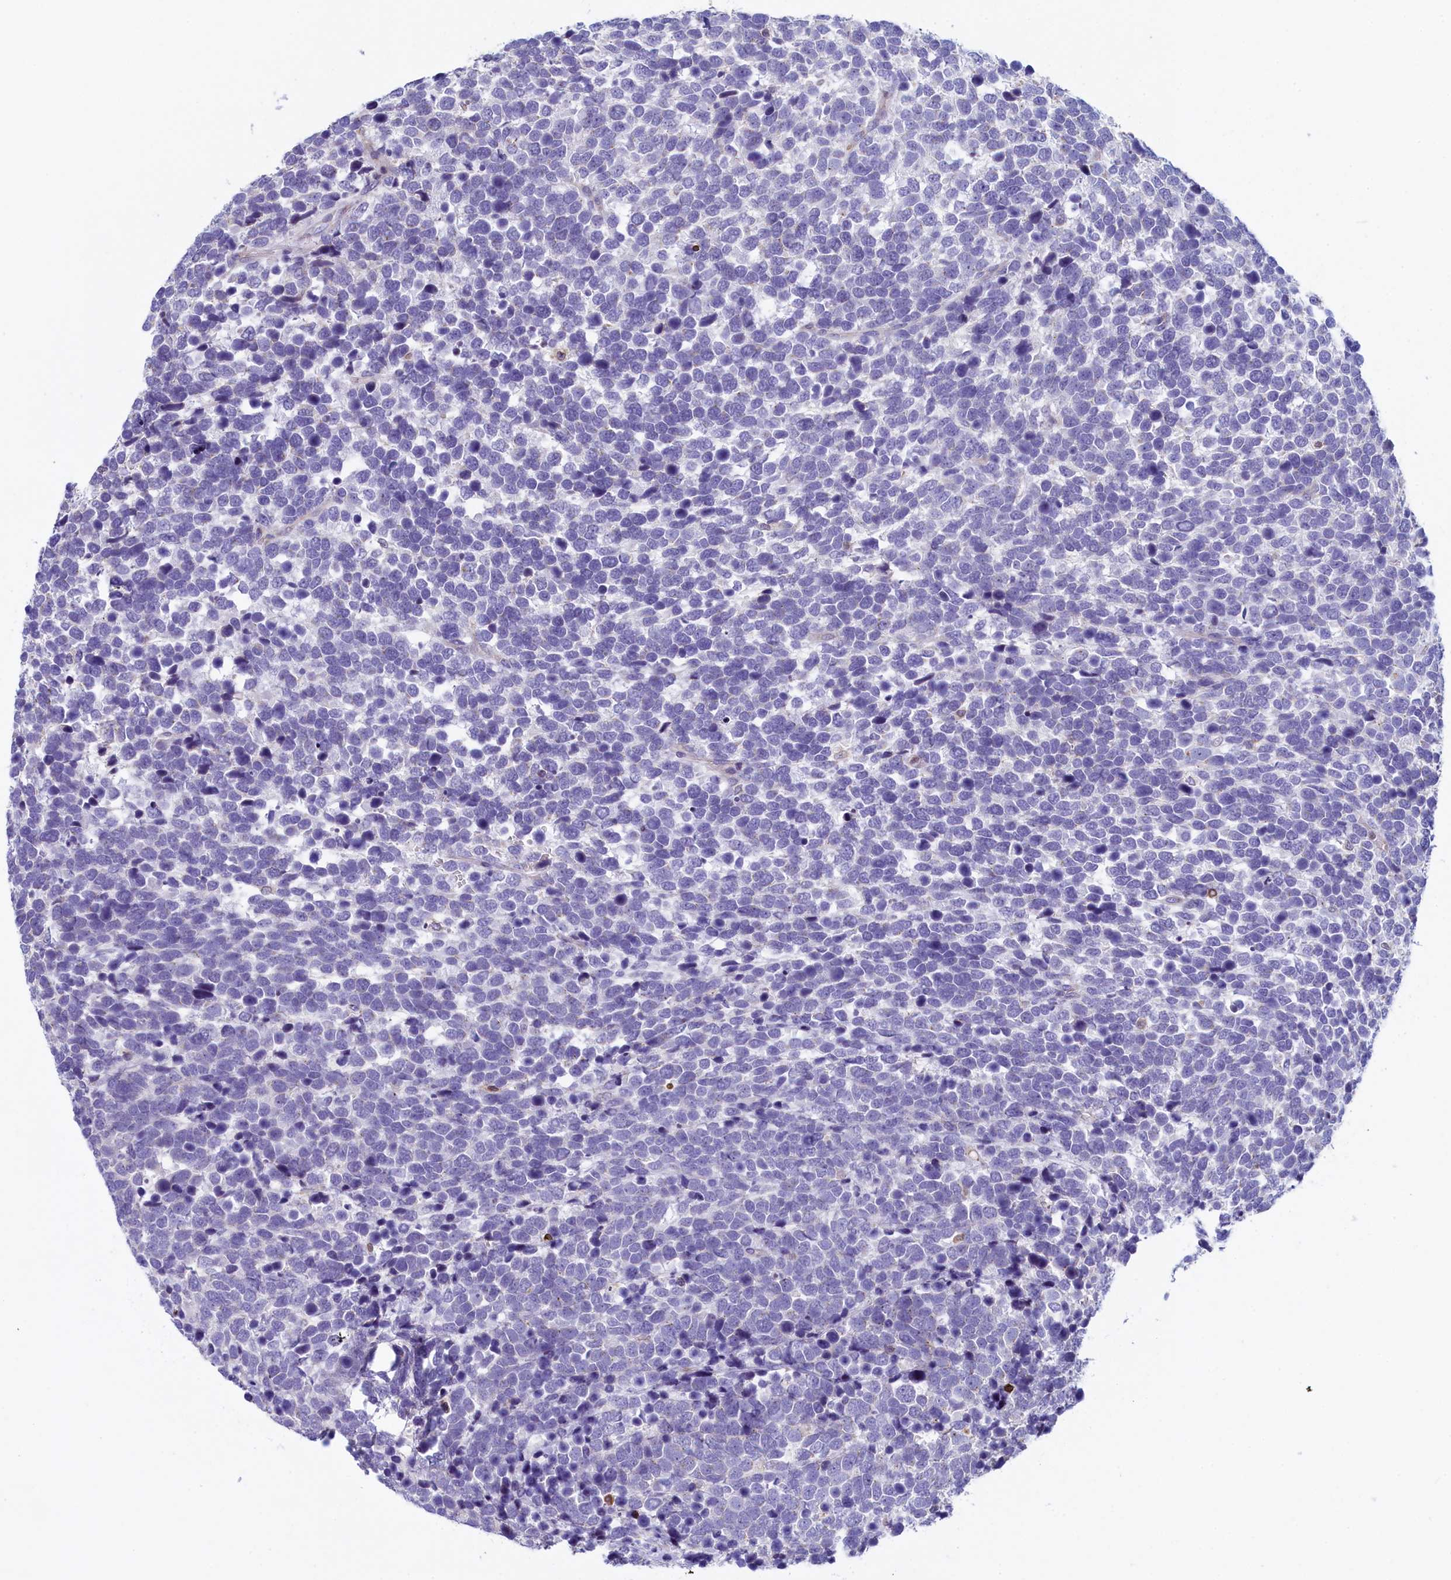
{"staining": {"intensity": "negative", "quantity": "none", "location": "none"}, "tissue": "urothelial cancer", "cell_type": "Tumor cells", "image_type": "cancer", "snomed": [{"axis": "morphology", "description": "Urothelial carcinoma, High grade"}, {"axis": "topography", "description": "Urinary bladder"}], "caption": "Immunohistochemistry photomicrograph of high-grade urothelial carcinoma stained for a protein (brown), which reveals no staining in tumor cells.", "gene": "TRAF3IP3", "patient": {"sex": "female", "age": 82}}